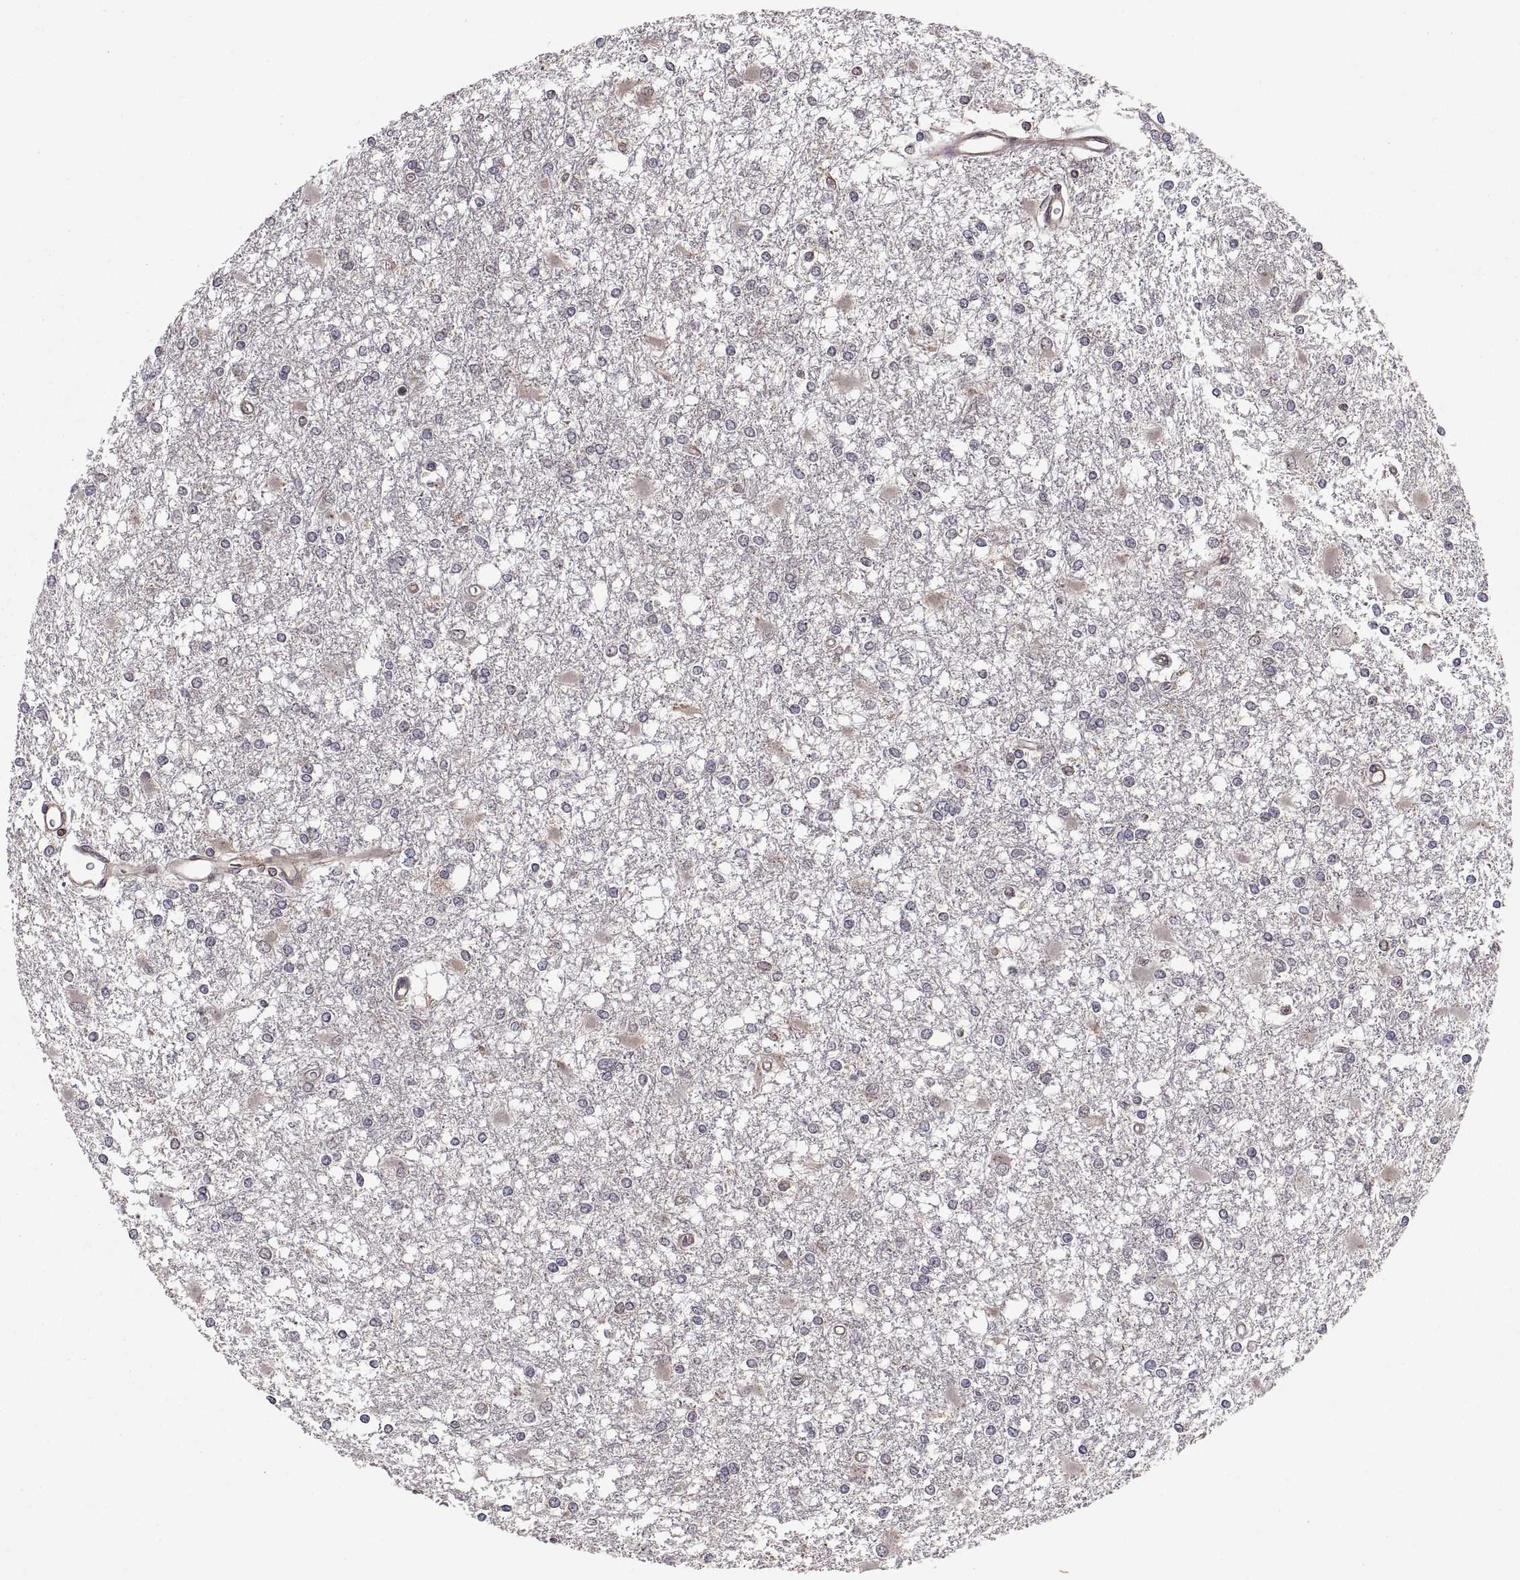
{"staining": {"intensity": "negative", "quantity": "none", "location": "none"}, "tissue": "glioma", "cell_type": "Tumor cells", "image_type": "cancer", "snomed": [{"axis": "morphology", "description": "Glioma, malignant, High grade"}, {"axis": "topography", "description": "Cerebral cortex"}], "caption": "Tumor cells show no significant positivity in glioma. Brightfield microscopy of IHC stained with DAB (brown) and hematoxylin (blue), captured at high magnification.", "gene": "ABL2", "patient": {"sex": "male", "age": 79}}